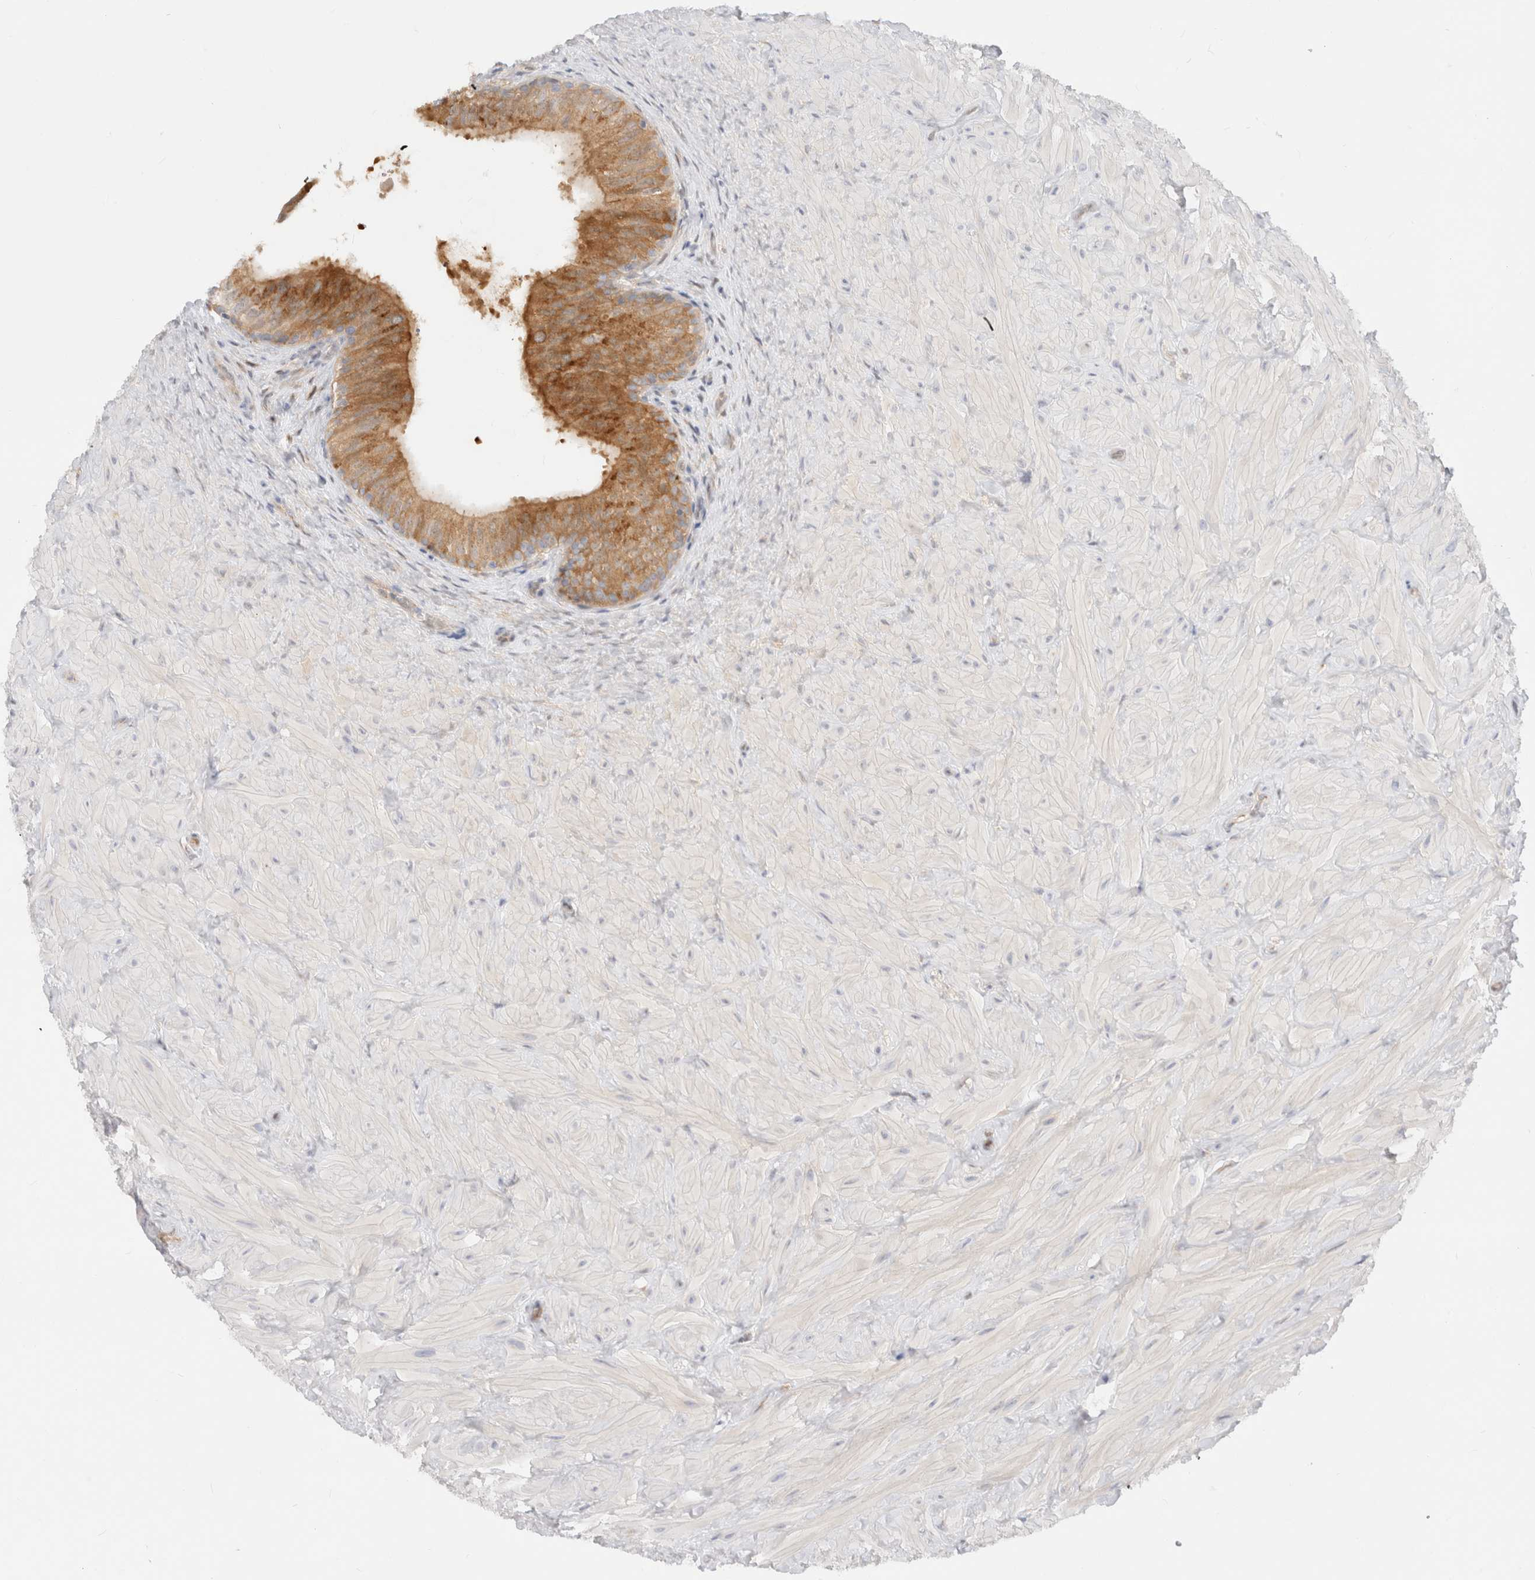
{"staining": {"intensity": "moderate", "quantity": ">75%", "location": "cytoplasmic/membranous"}, "tissue": "epididymis", "cell_type": "Glandular cells", "image_type": "normal", "snomed": [{"axis": "morphology", "description": "Normal tissue, NOS"}, {"axis": "topography", "description": "Soft tissue"}, {"axis": "topography", "description": "Epididymis"}], "caption": "Immunohistochemical staining of benign human epididymis exhibits medium levels of moderate cytoplasmic/membranous expression in approximately >75% of glandular cells.", "gene": "EFCAB13", "patient": {"sex": "male", "age": 26}}